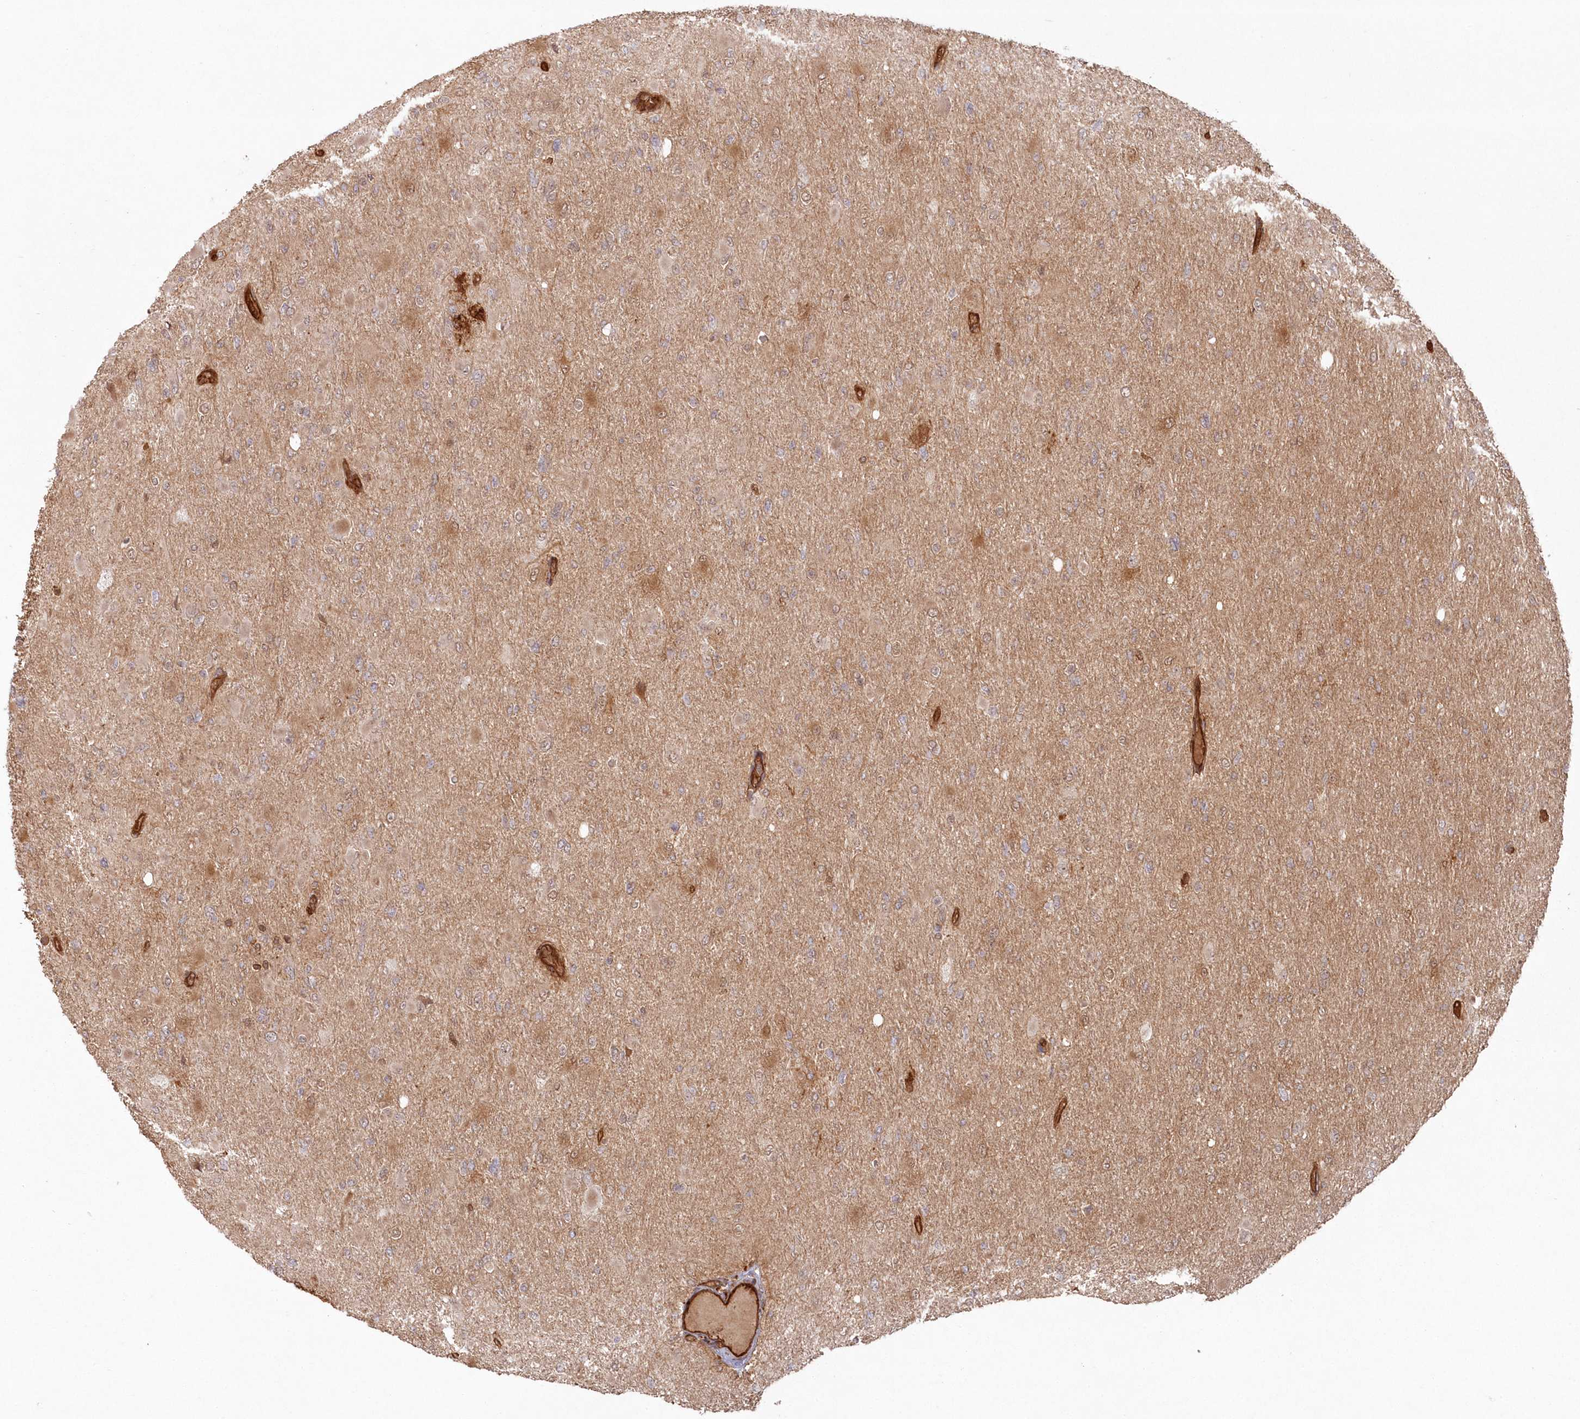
{"staining": {"intensity": "weak", "quantity": "25%-75%", "location": "cytoplasmic/membranous"}, "tissue": "glioma", "cell_type": "Tumor cells", "image_type": "cancer", "snomed": [{"axis": "morphology", "description": "Glioma, malignant, High grade"}, {"axis": "topography", "description": "Cerebral cortex"}], "caption": "An immunohistochemistry image of tumor tissue is shown. Protein staining in brown shows weak cytoplasmic/membranous positivity in glioma within tumor cells. Immunohistochemistry stains the protein in brown and the nuclei are stained blue.", "gene": "RGCC", "patient": {"sex": "female", "age": 36}}